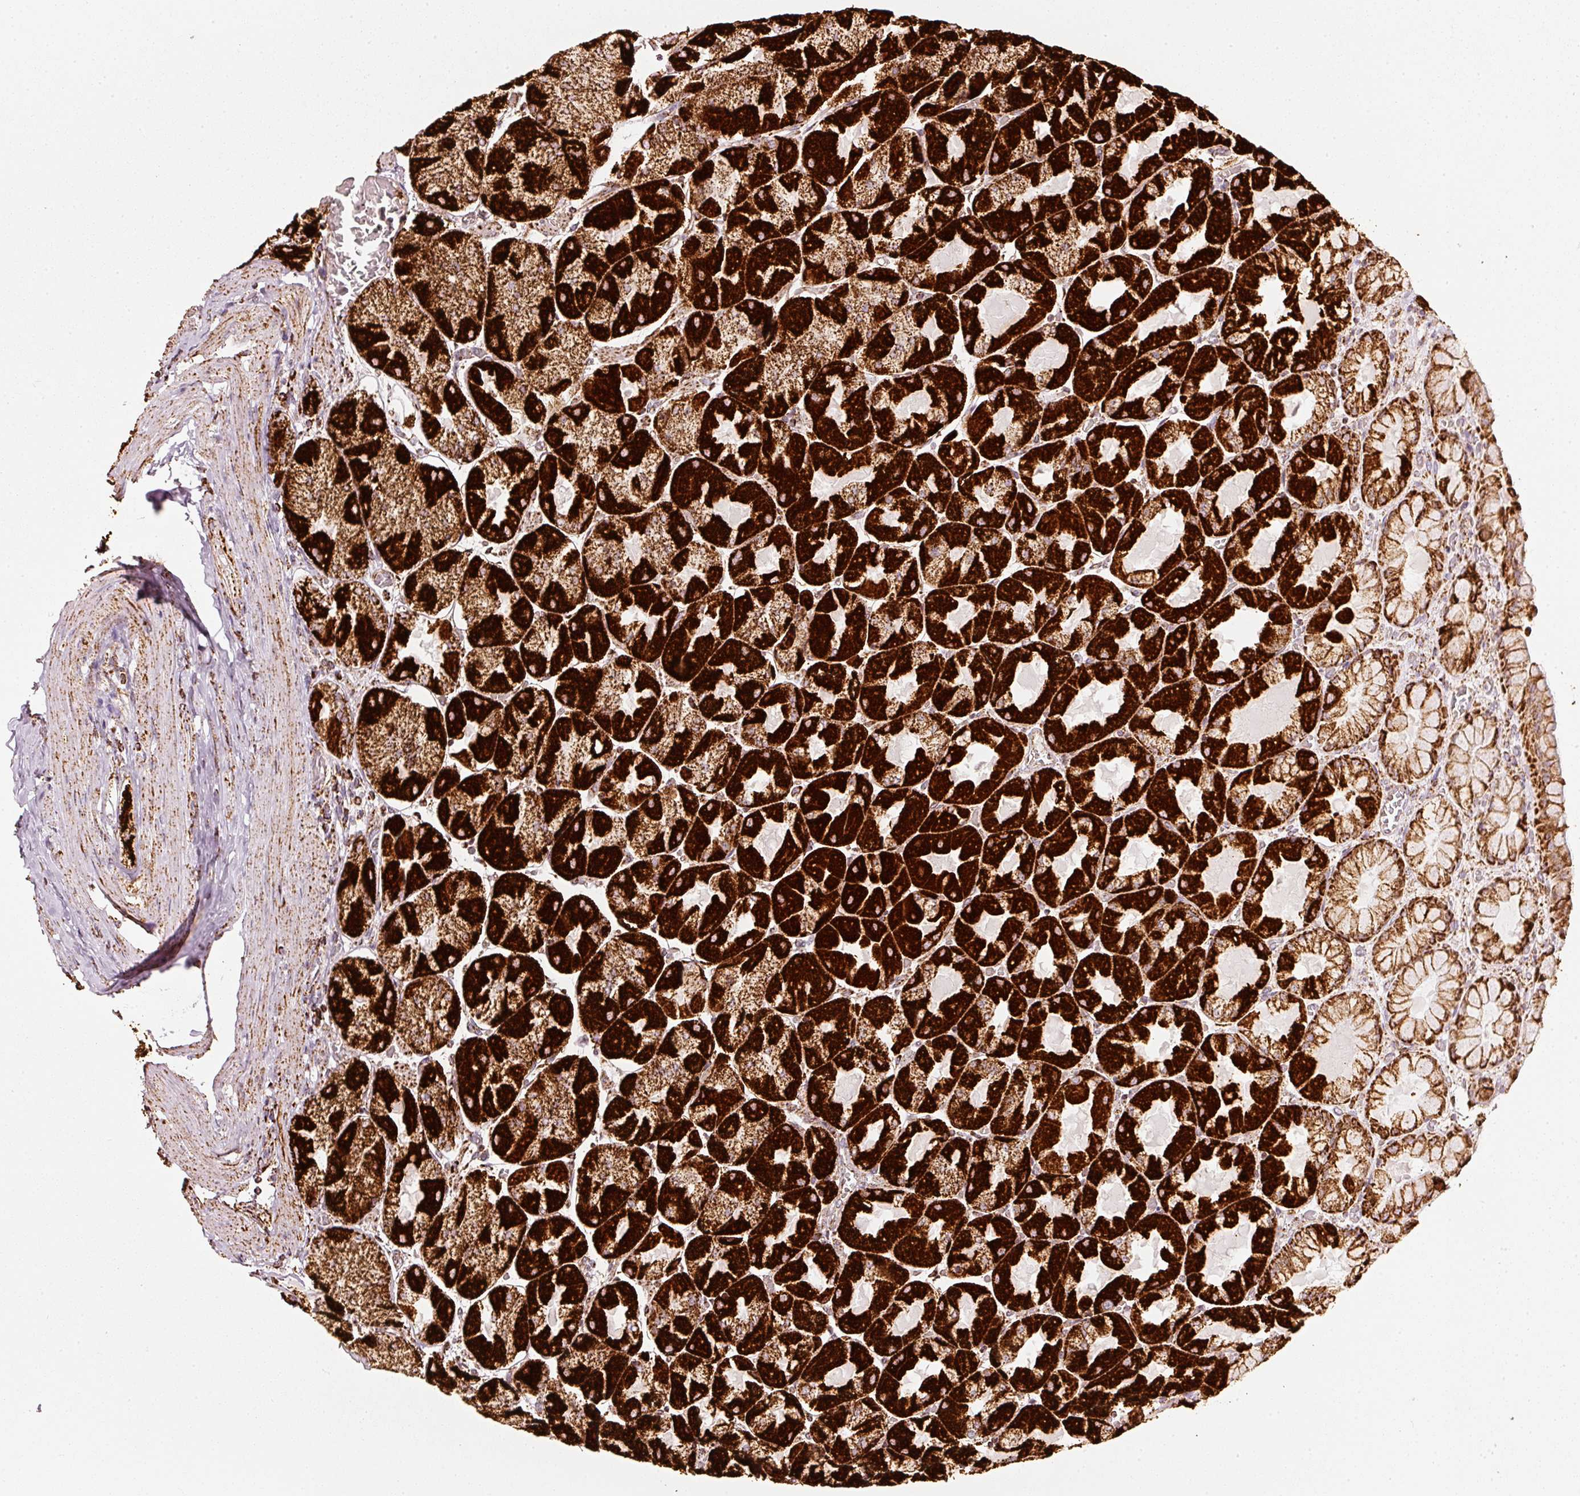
{"staining": {"intensity": "strong", "quantity": ">75%", "location": "cytoplasmic/membranous"}, "tissue": "stomach", "cell_type": "Glandular cells", "image_type": "normal", "snomed": [{"axis": "morphology", "description": "Normal tissue, NOS"}, {"axis": "topography", "description": "Stomach"}], "caption": "This is an image of immunohistochemistry (IHC) staining of benign stomach, which shows strong expression in the cytoplasmic/membranous of glandular cells.", "gene": "UQCRC1", "patient": {"sex": "female", "age": 61}}